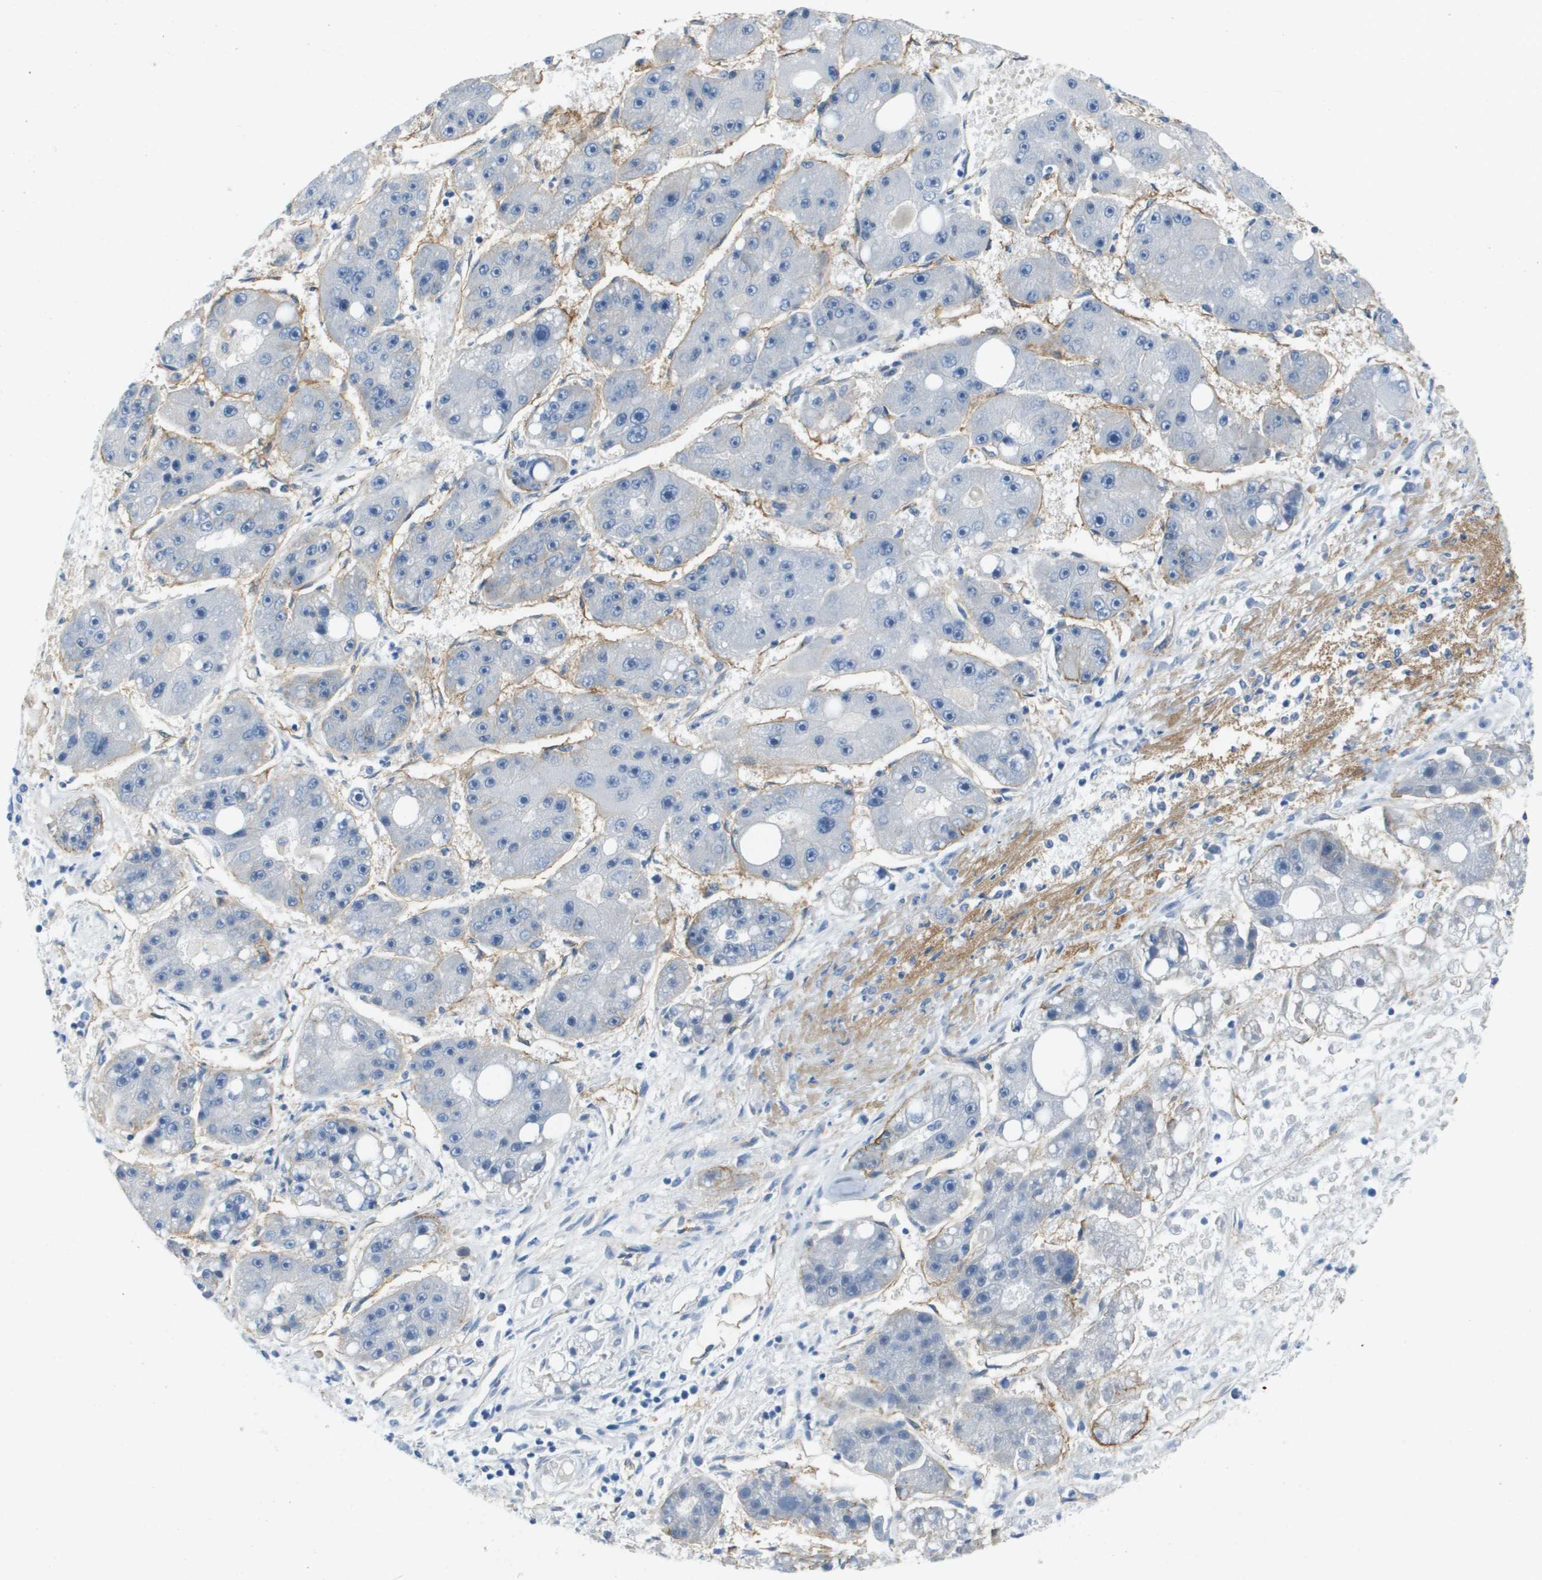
{"staining": {"intensity": "negative", "quantity": "none", "location": "none"}, "tissue": "liver cancer", "cell_type": "Tumor cells", "image_type": "cancer", "snomed": [{"axis": "morphology", "description": "Carcinoma, Hepatocellular, NOS"}, {"axis": "topography", "description": "Liver"}], "caption": "High magnification brightfield microscopy of hepatocellular carcinoma (liver) stained with DAB (3,3'-diaminobenzidine) (brown) and counterstained with hematoxylin (blue): tumor cells show no significant positivity.", "gene": "ITGA6", "patient": {"sex": "female", "age": 61}}